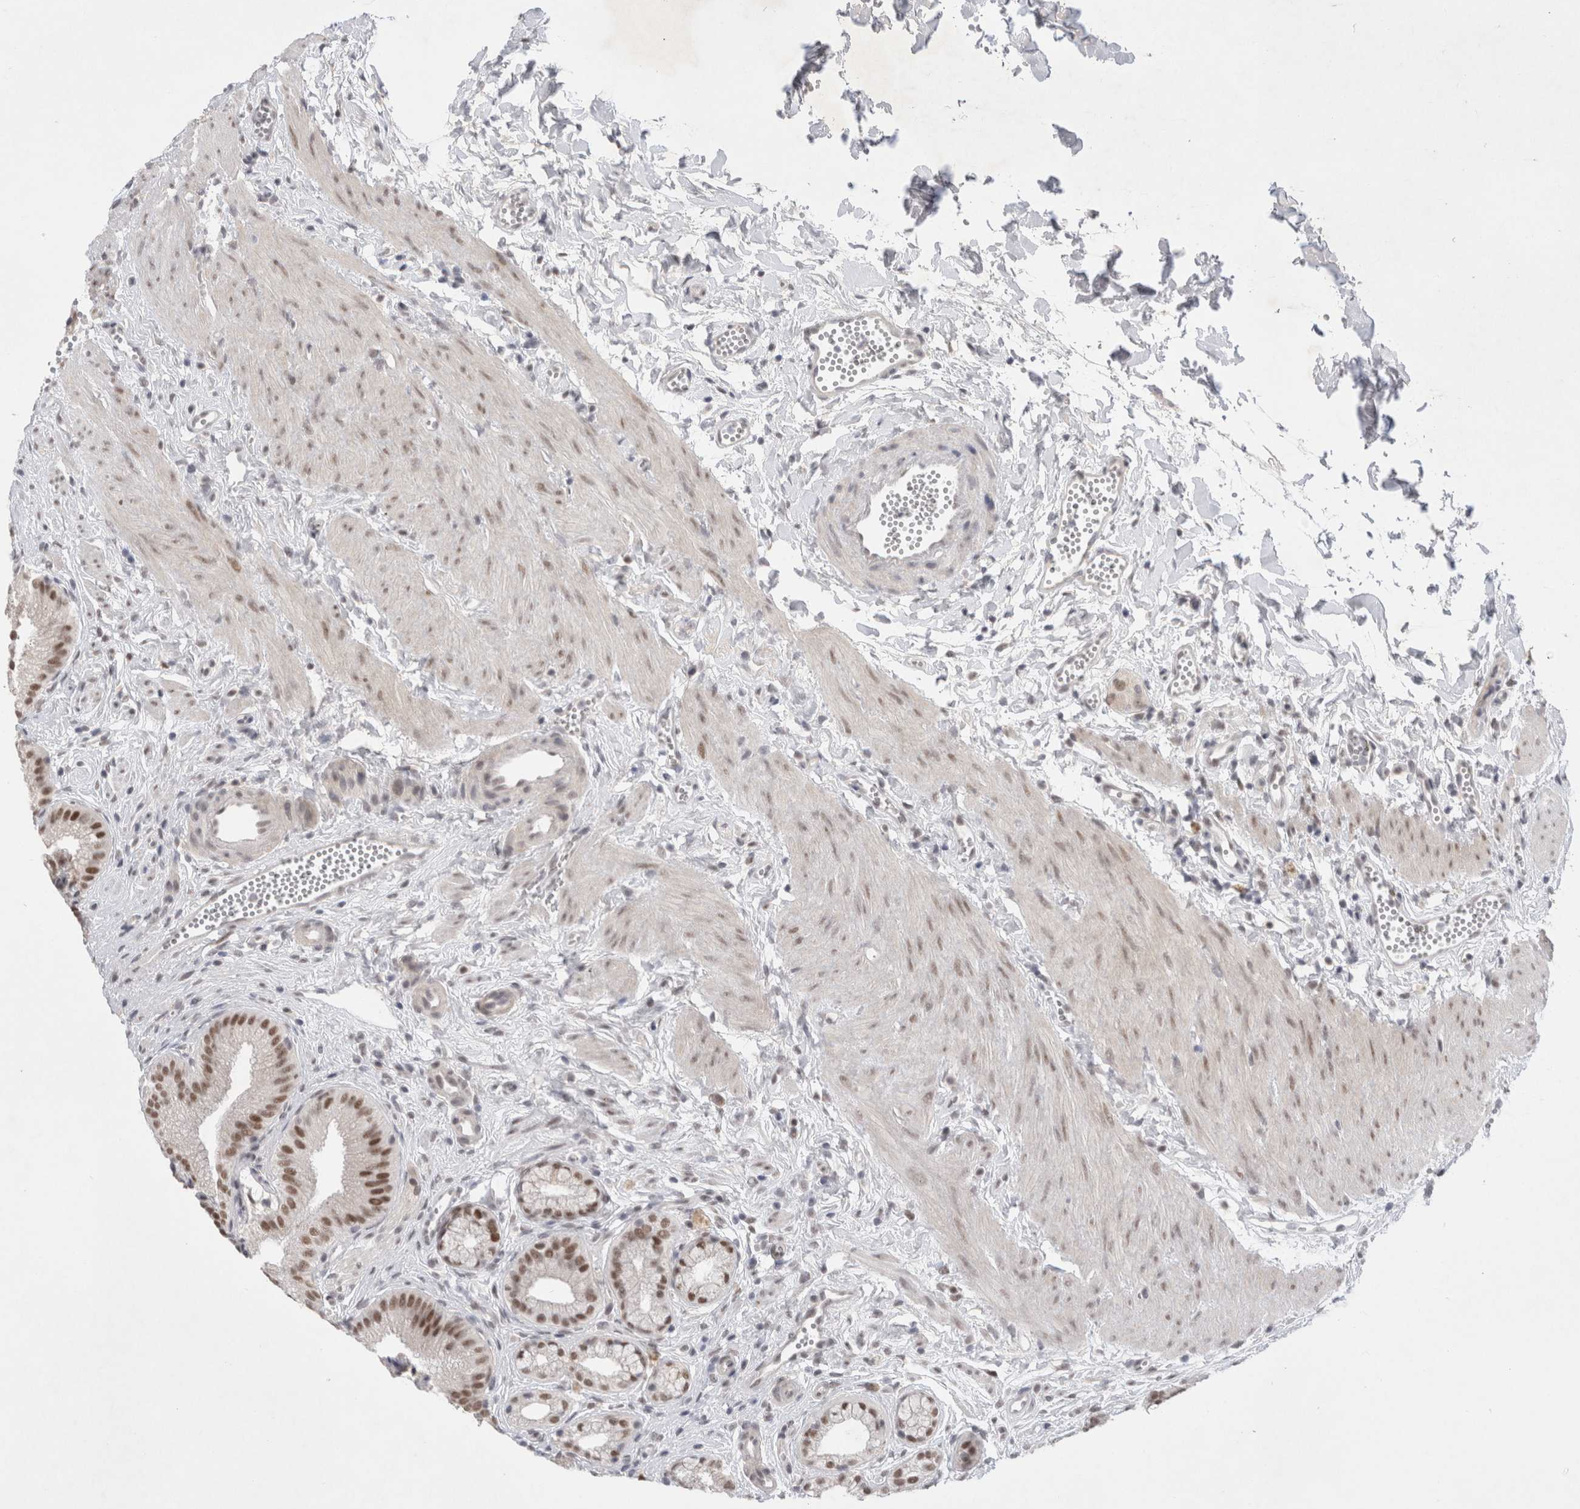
{"staining": {"intensity": "strong", "quantity": ">75%", "location": "nuclear"}, "tissue": "gallbladder", "cell_type": "Glandular cells", "image_type": "normal", "snomed": [{"axis": "morphology", "description": "Normal tissue, NOS"}, {"axis": "topography", "description": "Gallbladder"}], "caption": "This image reveals benign gallbladder stained with immunohistochemistry to label a protein in brown. The nuclear of glandular cells show strong positivity for the protein. Nuclei are counter-stained blue.", "gene": "RECQL4", "patient": {"sex": "male", "age": 38}}